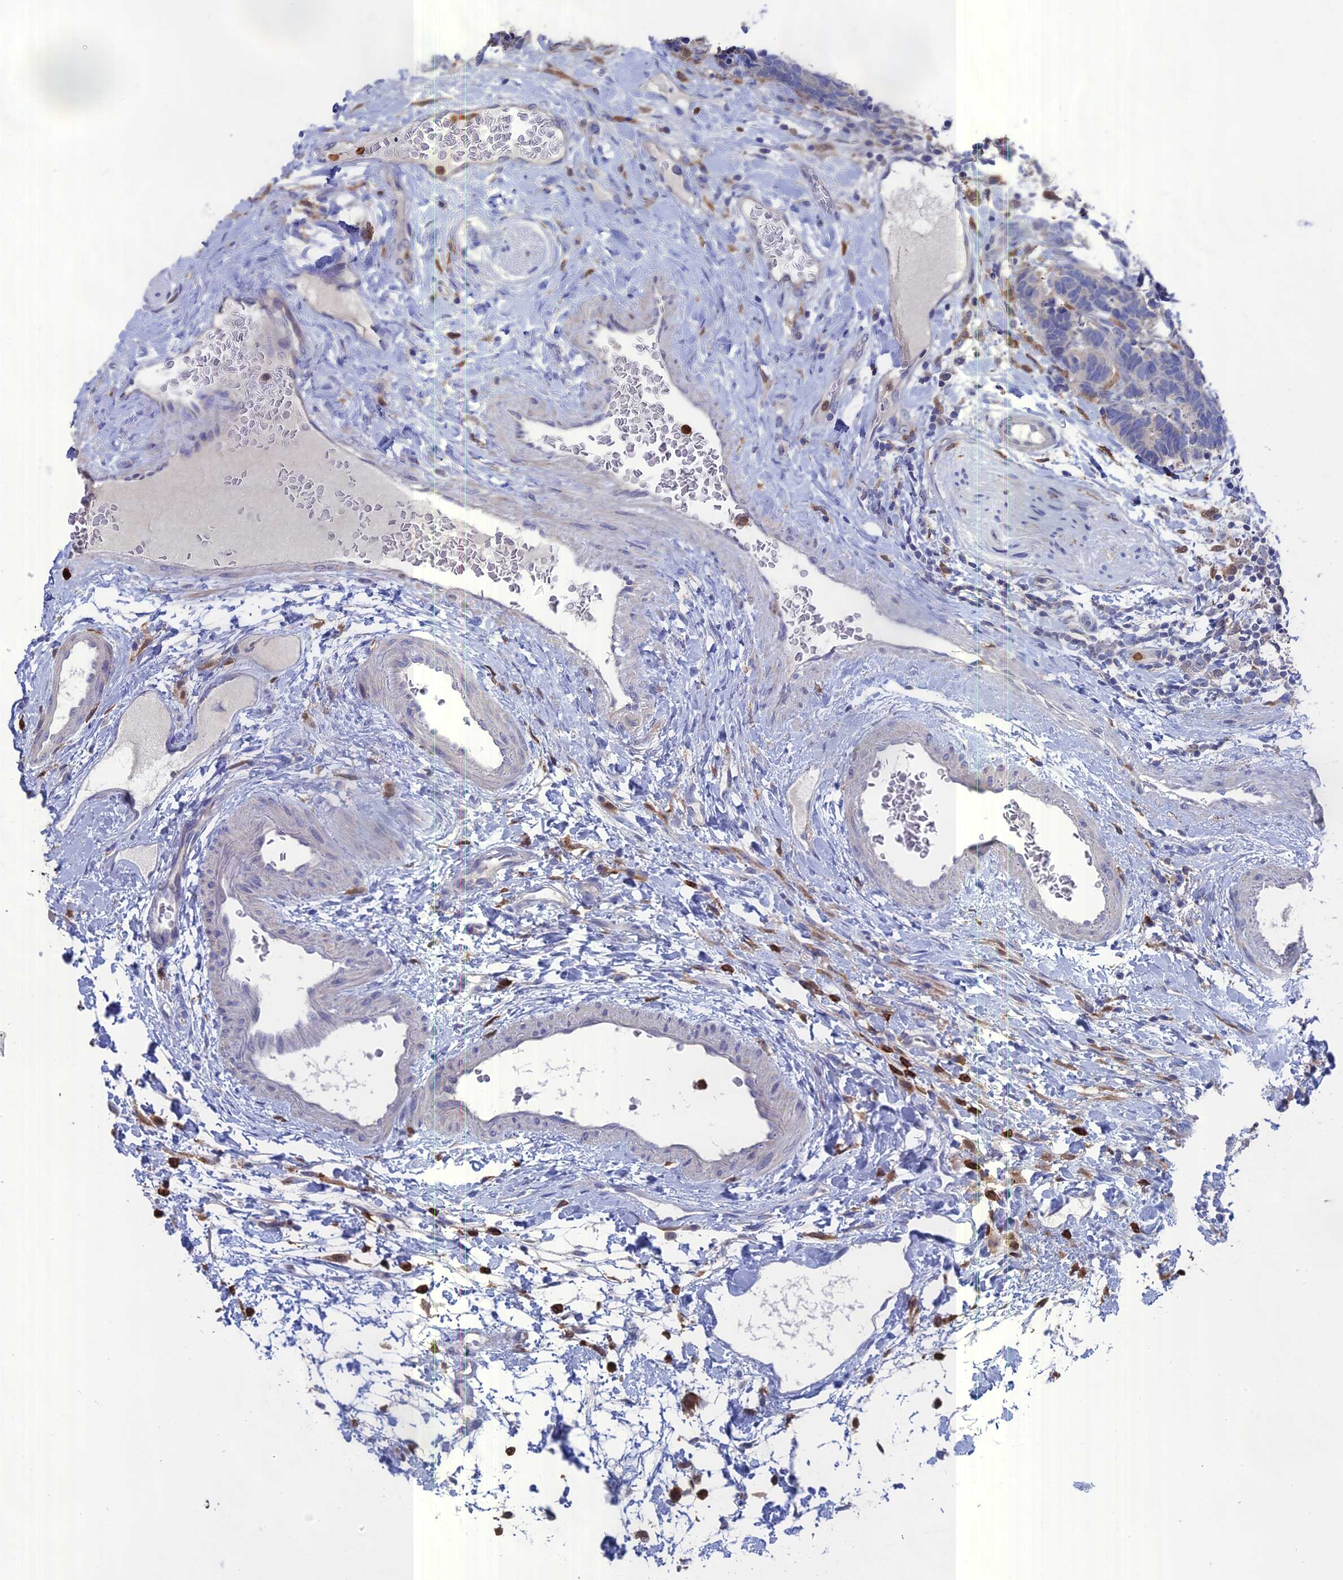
{"staining": {"intensity": "negative", "quantity": "none", "location": "none"}, "tissue": "carcinoid", "cell_type": "Tumor cells", "image_type": "cancer", "snomed": [{"axis": "morphology", "description": "Carcinoma, NOS"}, {"axis": "morphology", "description": "Carcinoid, malignant, NOS"}, {"axis": "topography", "description": "Urinary bladder"}], "caption": "DAB immunohistochemical staining of carcinoid shows no significant staining in tumor cells.", "gene": "NCF4", "patient": {"sex": "male", "age": 57}}